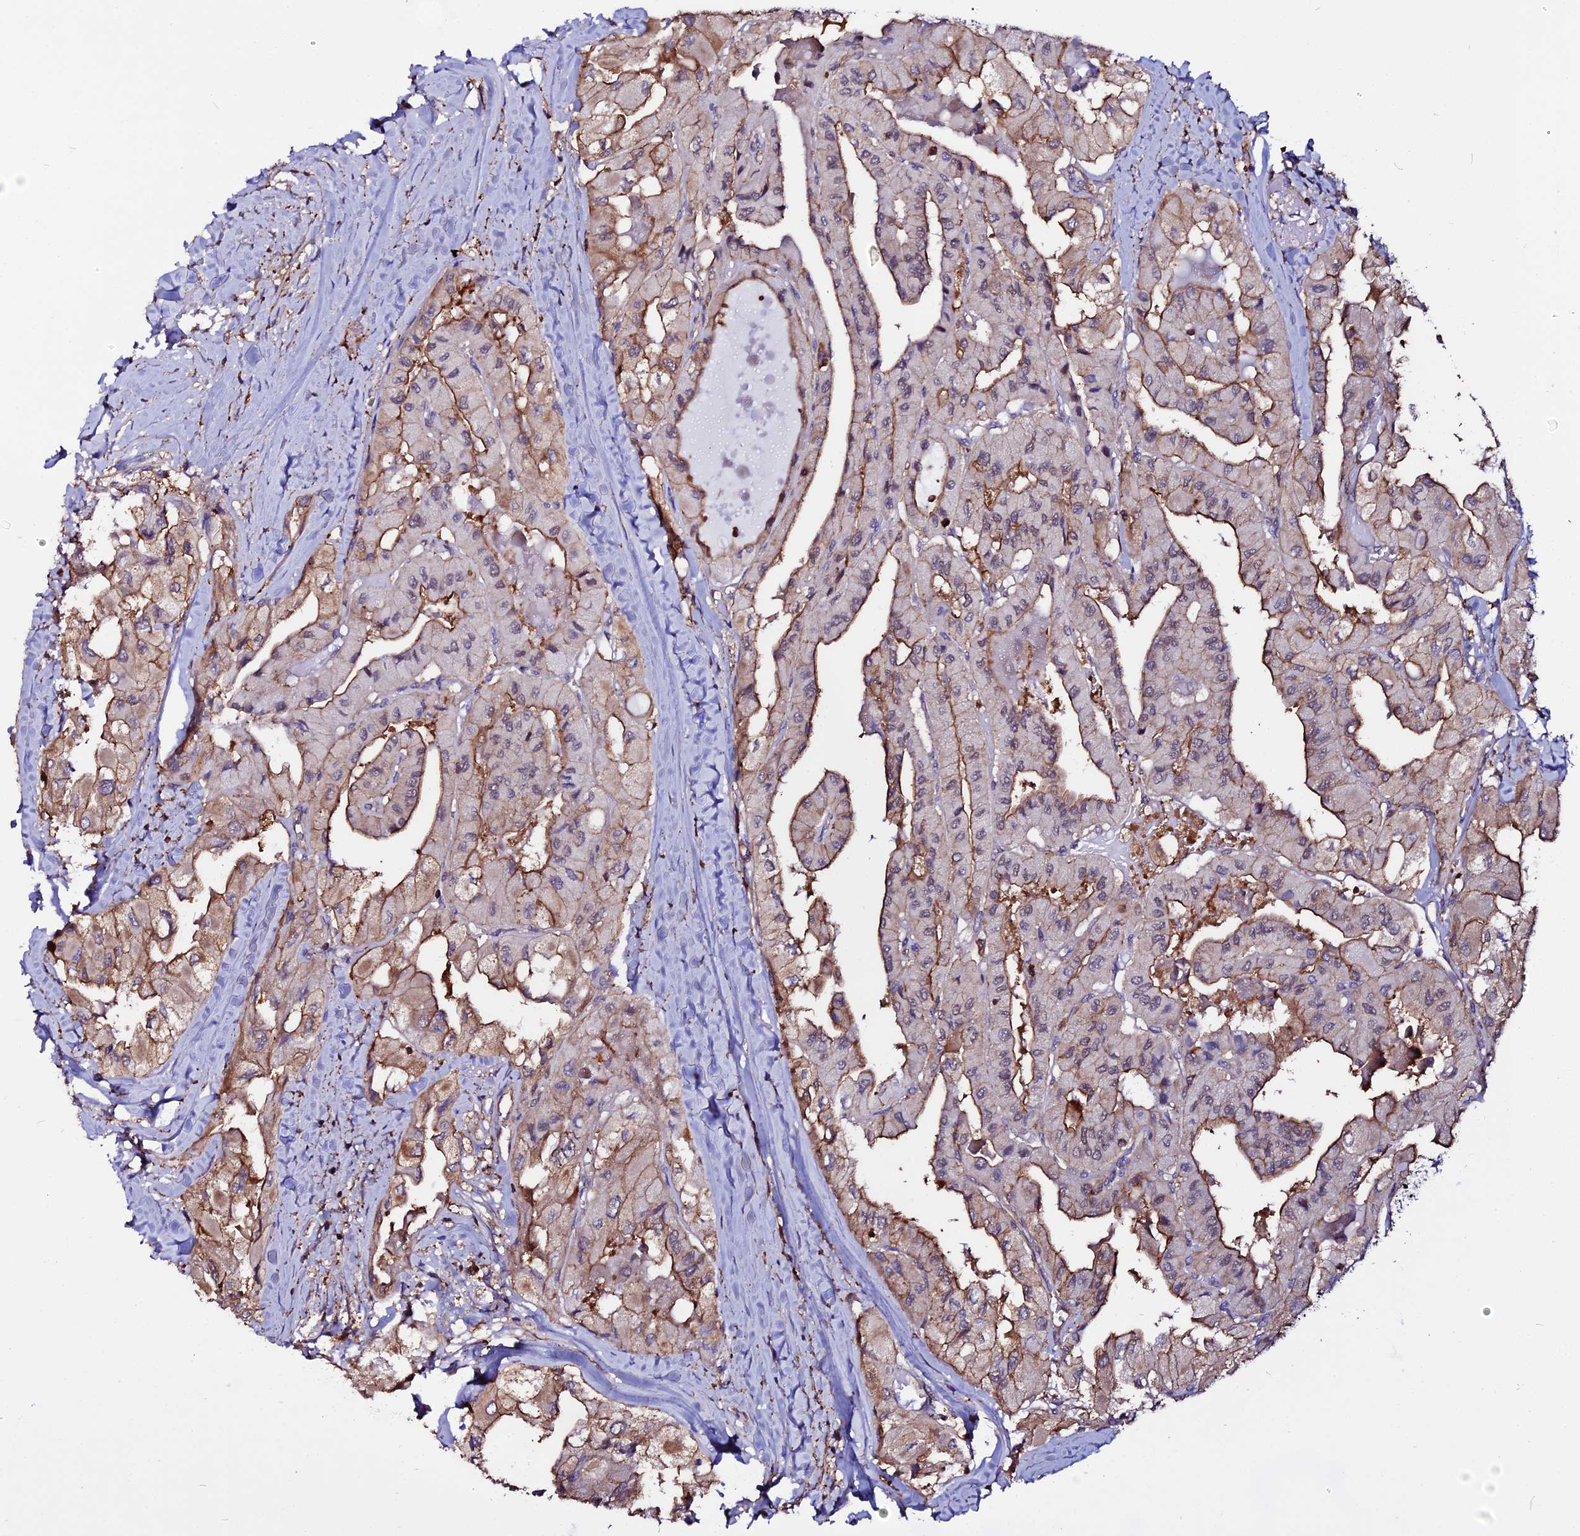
{"staining": {"intensity": "moderate", "quantity": "25%-75%", "location": "cytoplasmic/membranous"}, "tissue": "thyroid cancer", "cell_type": "Tumor cells", "image_type": "cancer", "snomed": [{"axis": "morphology", "description": "Normal tissue, NOS"}, {"axis": "morphology", "description": "Papillary adenocarcinoma, NOS"}, {"axis": "topography", "description": "Thyroid gland"}], "caption": "Thyroid papillary adenocarcinoma stained for a protein (brown) exhibits moderate cytoplasmic/membranous positive positivity in about 25%-75% of tumor cells.", "gene": "USP17L15", "patient": {"sex": "female", "age": 59}}